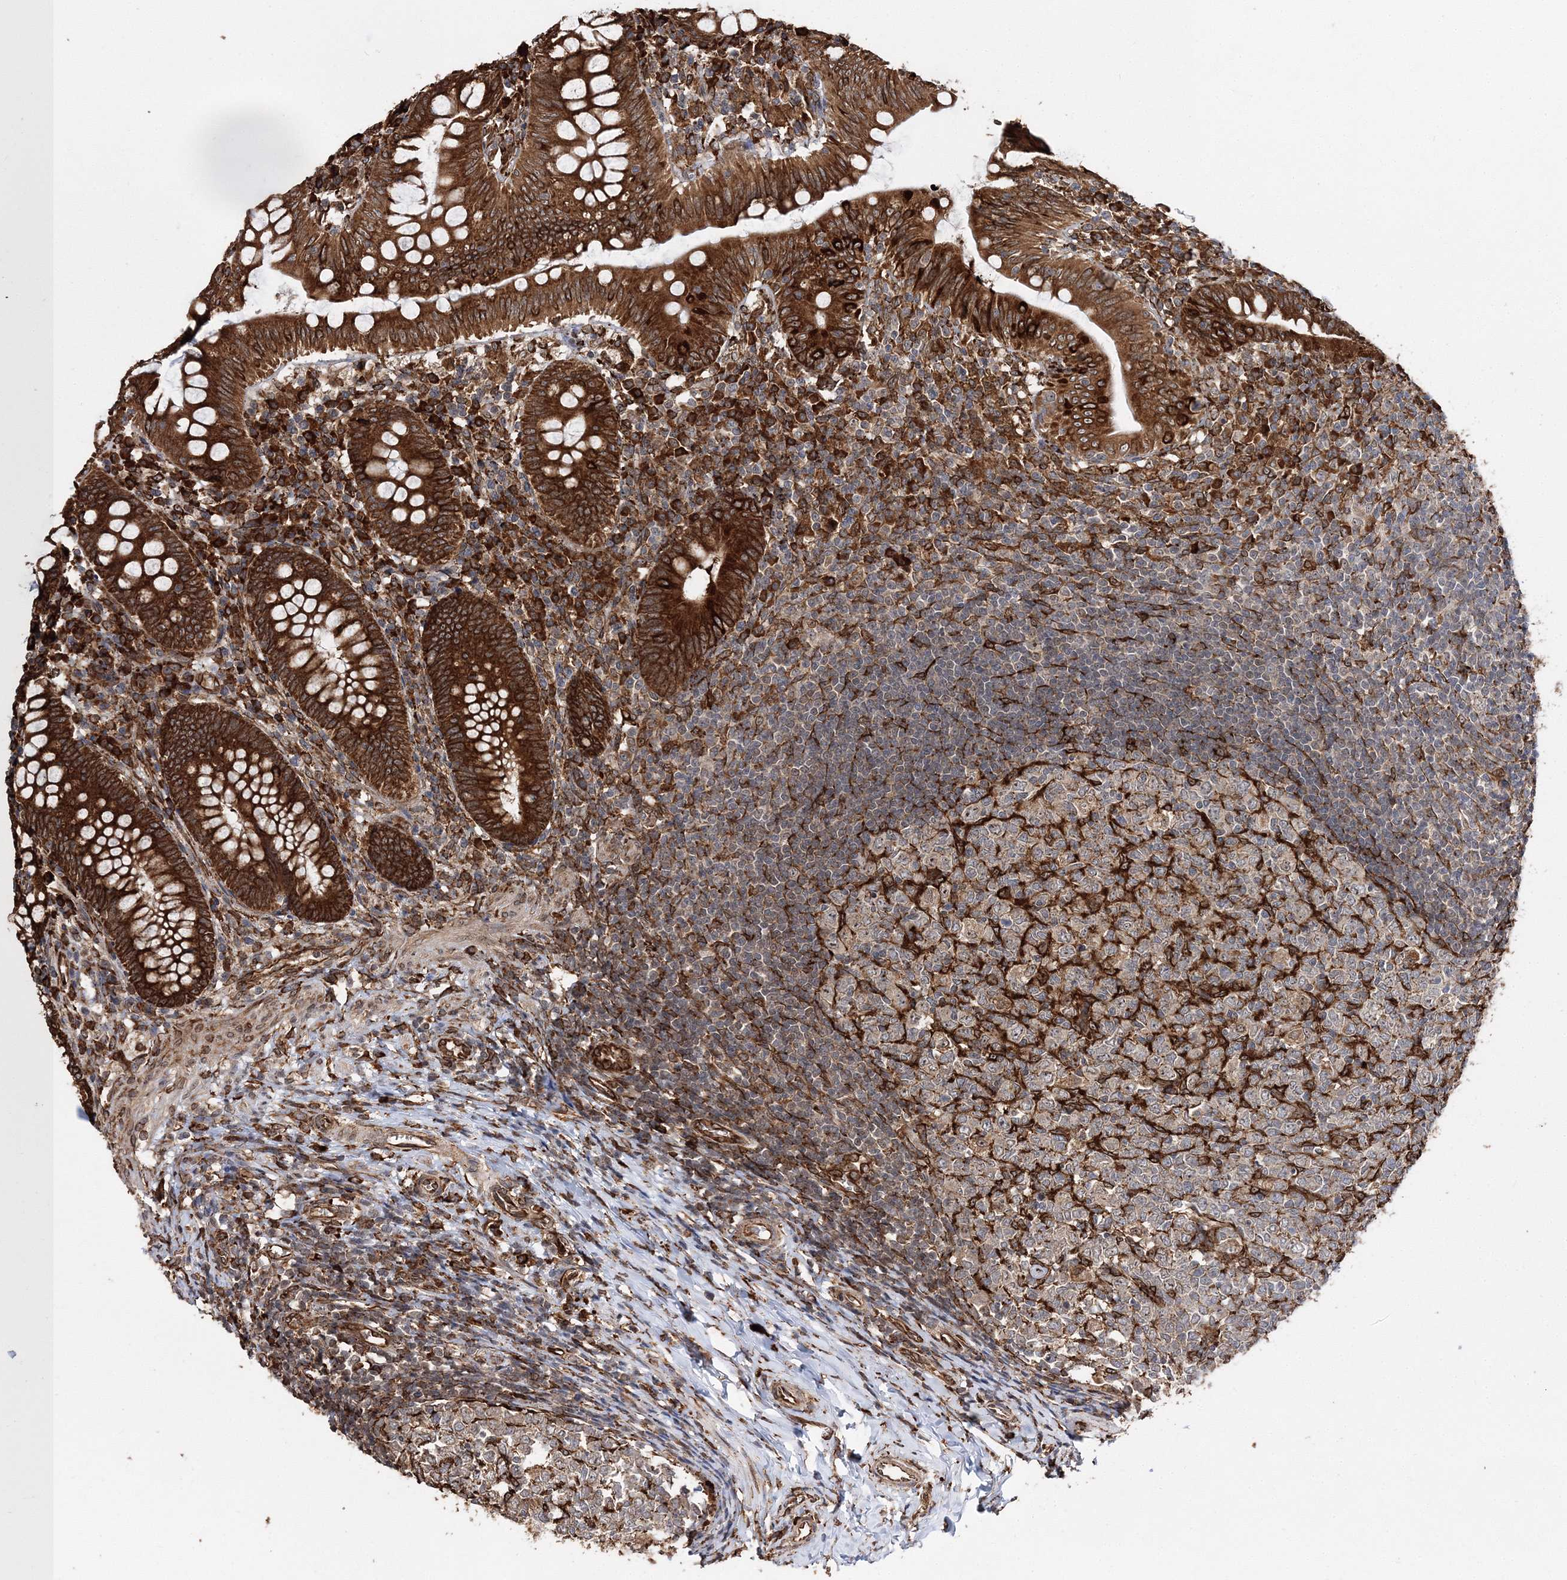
{"staining": {"intensity": "strong", "quantity": ">75%", "location": "cytoplasmic/membranous"}, "tissue": "appendix", "cell_type": "Glandular cells", "image_type": "normal", "snomed": [{"axis": "morphology", "description": "Normal tissue, NOS"}, {"axis": "topography", "description": "Appendix"}], "caption": "IHC of benign appendix reveals high levels of strong cytoplasmic/membranous staining in approximately >75% of glandular cells. The staining was performed using DAB, with brown indicating positive protein expression. Nuclei are stained blue with hematoxylin.", "gene": "SCRN3", "patient": {"sex": "male", "age": 14}}